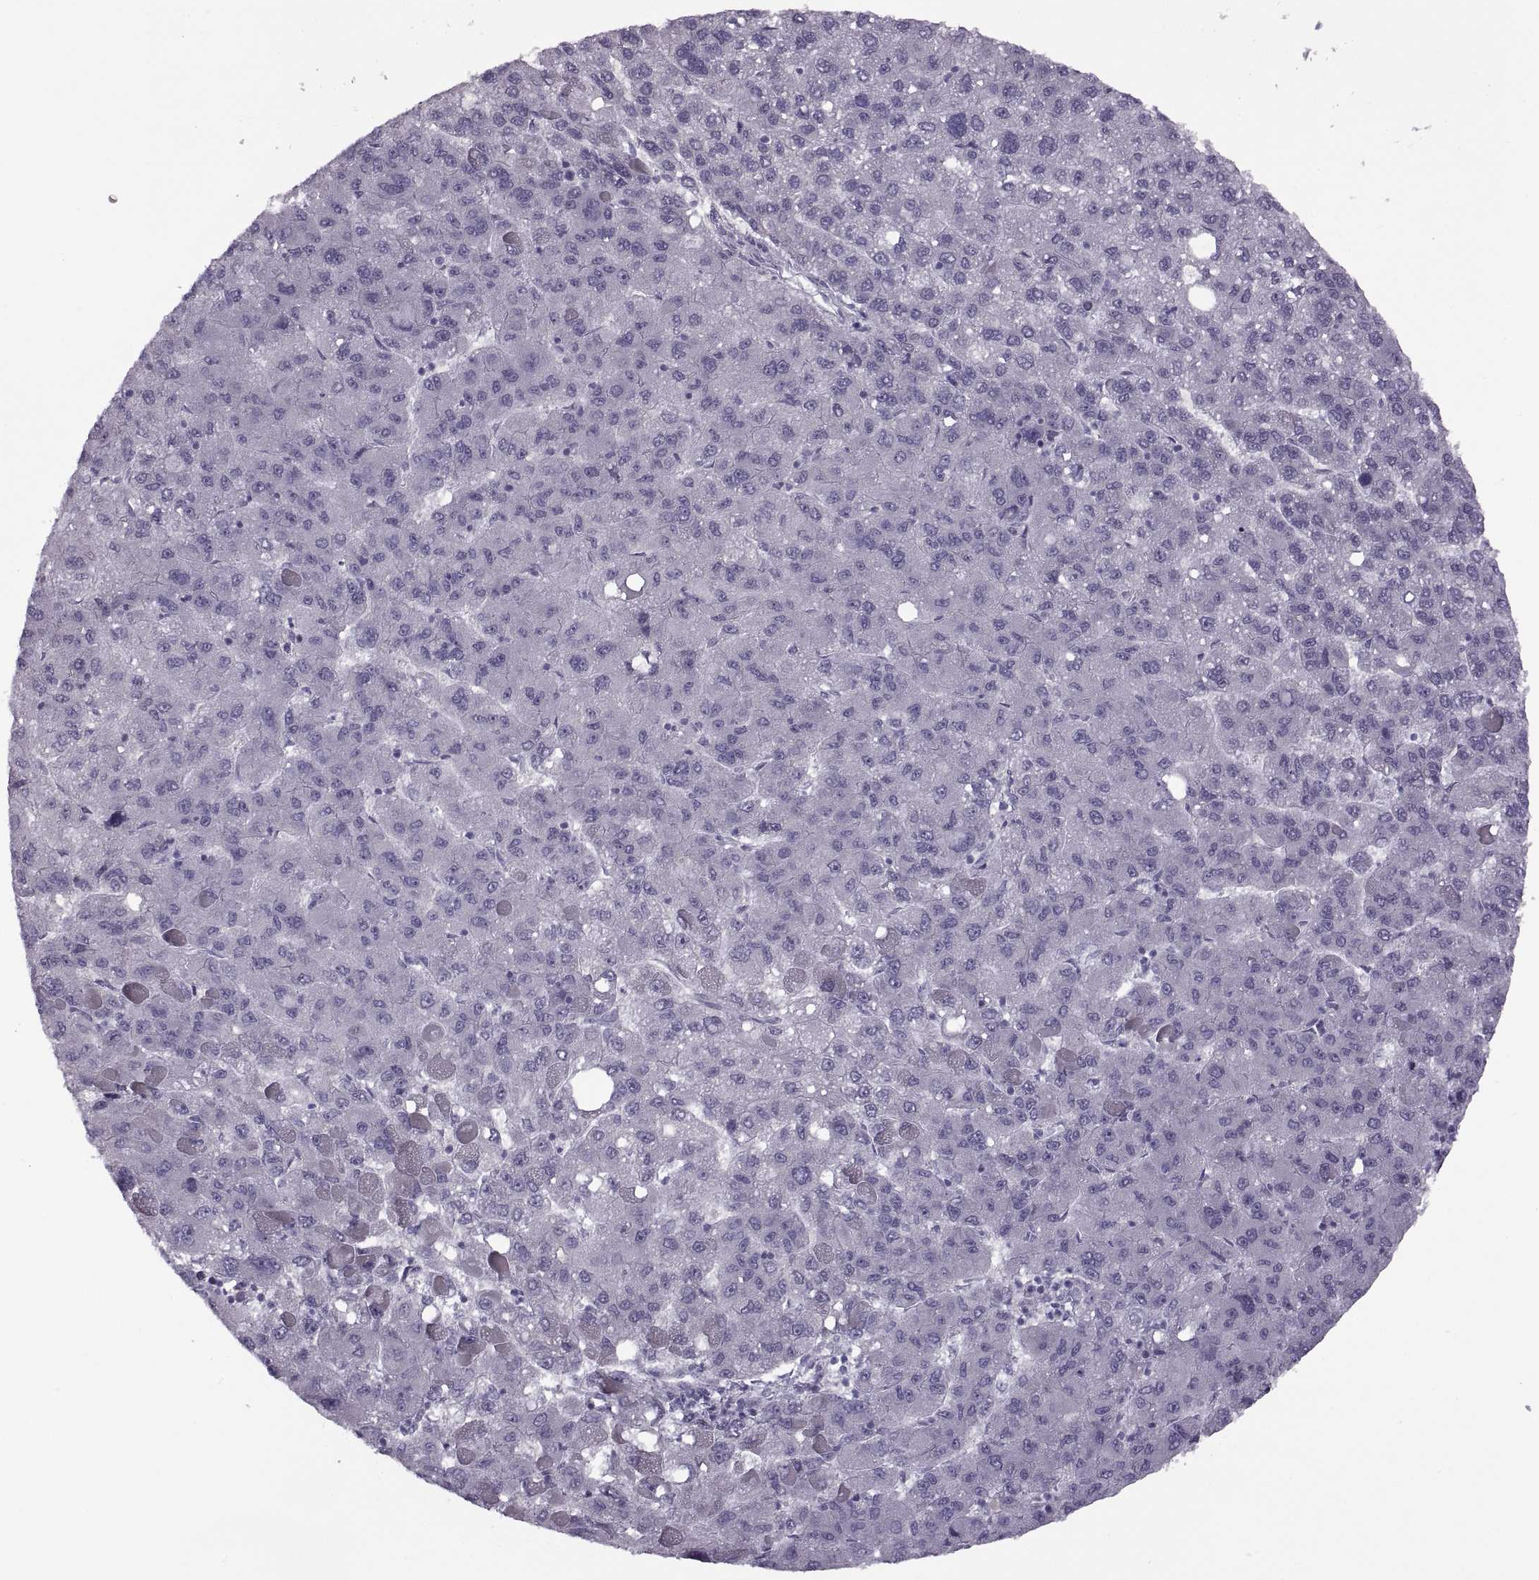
{"staining": {"intensity": "negative", "quantity": "none", "location": "none"}, "tissue": "liver cancer", "cell_type": "Tumor cells", "image_type": "cancer", "snomed": [{"axis": "morphology", "description": "Carcinoma, Hepatocellular, NOS"}, {"axis": "topography", "description": "Liver"}], "caption": "A histopathology image of hepatocellular carcinoma (liver) stained for a protein reveals no brown staining in tumor cells.", "gene": "RSPH6A", "patient": {"sex": "female", "age": 82}}